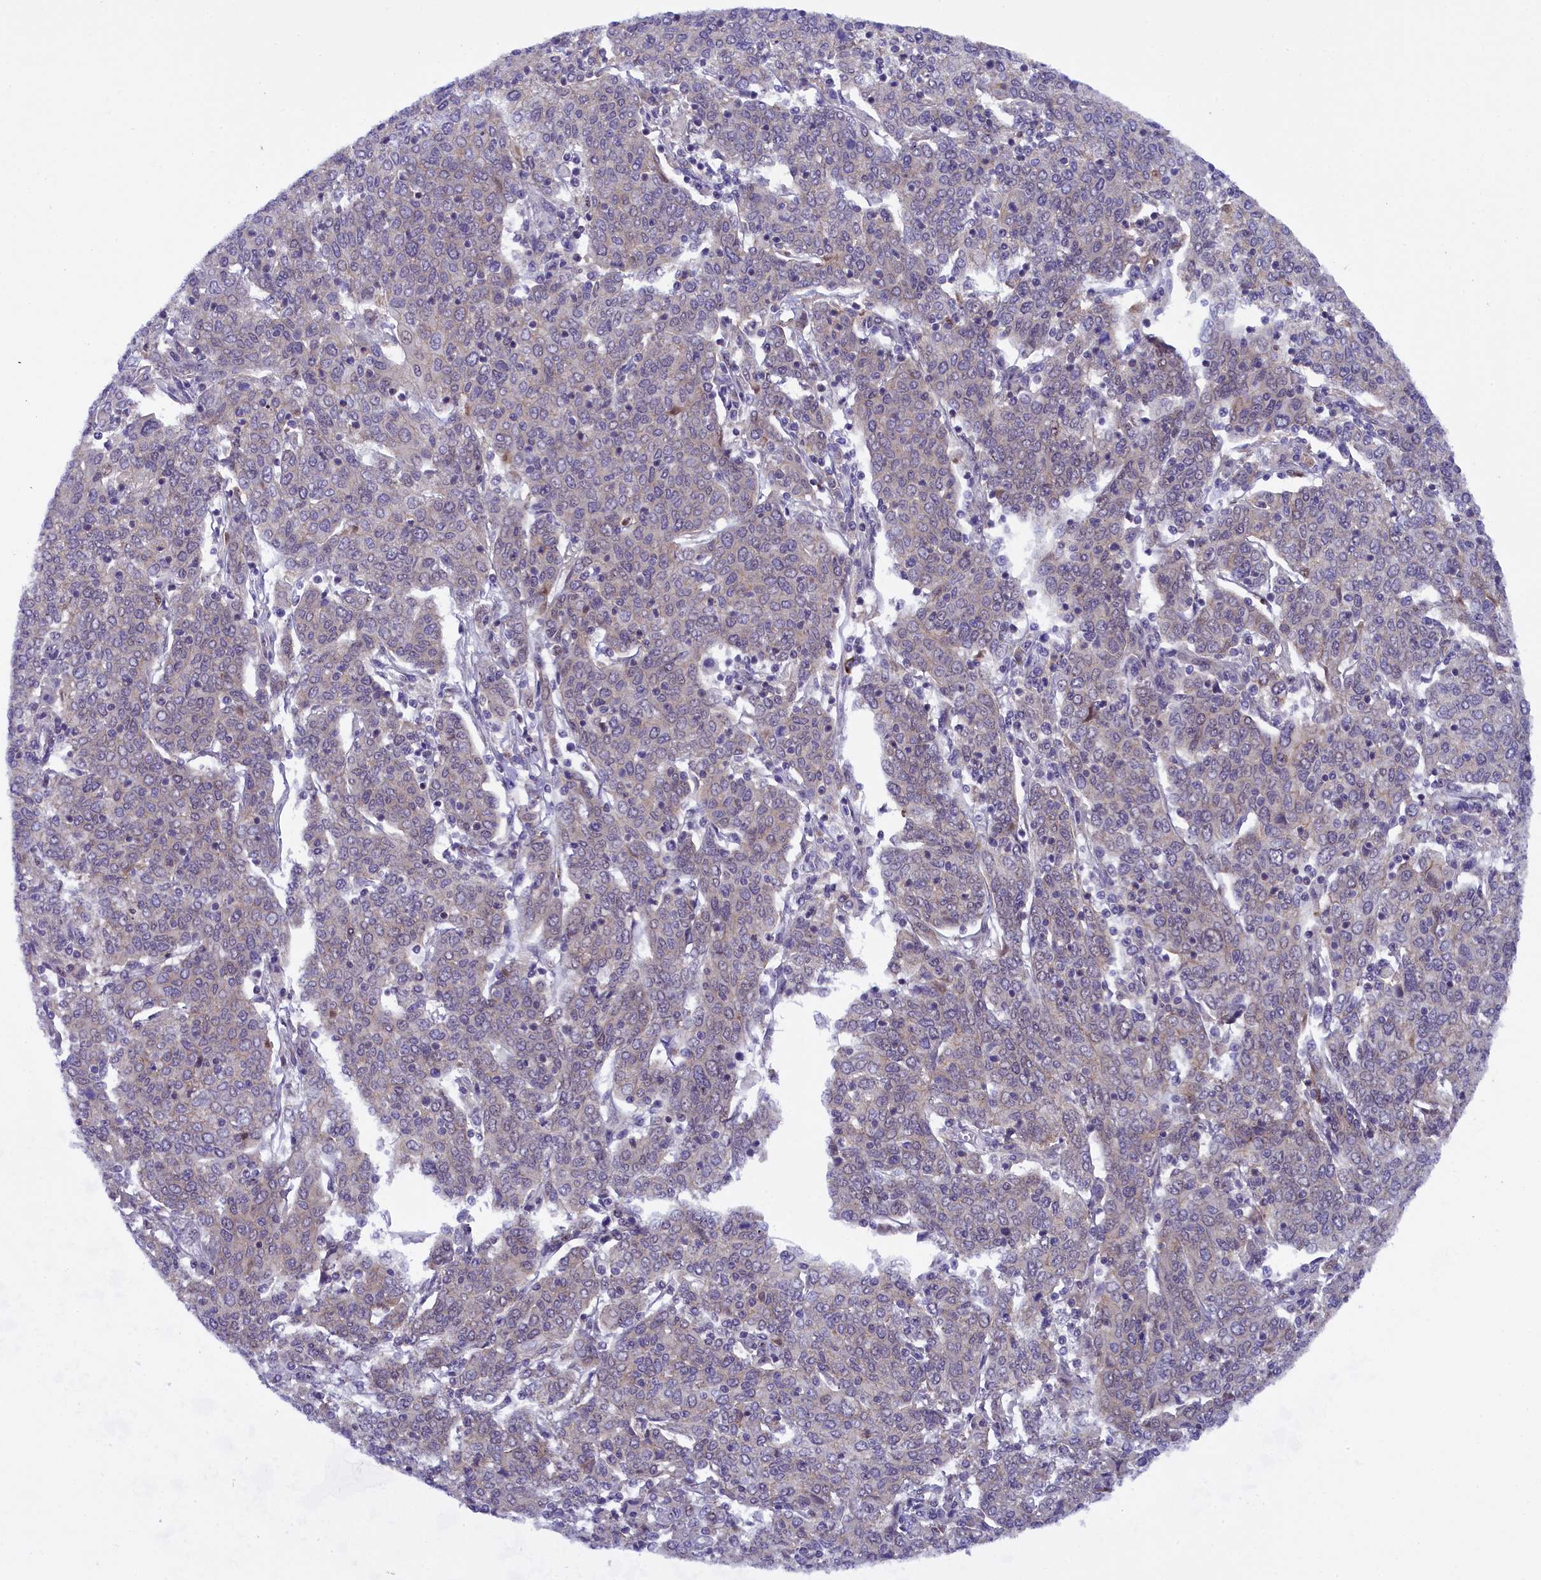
{"staining": {"intensity": "weak", "quantity": "<25%", "location": "cytoplasmic/membranous"}, "tissue": "cervical cancer", "cell_type": "Tumor cells", "image_type": "cancer", "snomed": [{"axis": "morphology", "description": "Squamous cell carcinoma, NOS"}, {"axis": "topography", "description": "Cervix"}], "caption": "A high-resolution photomicrograph shows immunohistochemistry (IHC) staining of squamous cell carcinoma (cervical), which demonstrates no significant positivity in tumor cells. (Immunohistochemistry, brightfield microscopy, high magnification).", "gene": "ENKD1", "patient": {"sex": "female", "age": 67}}